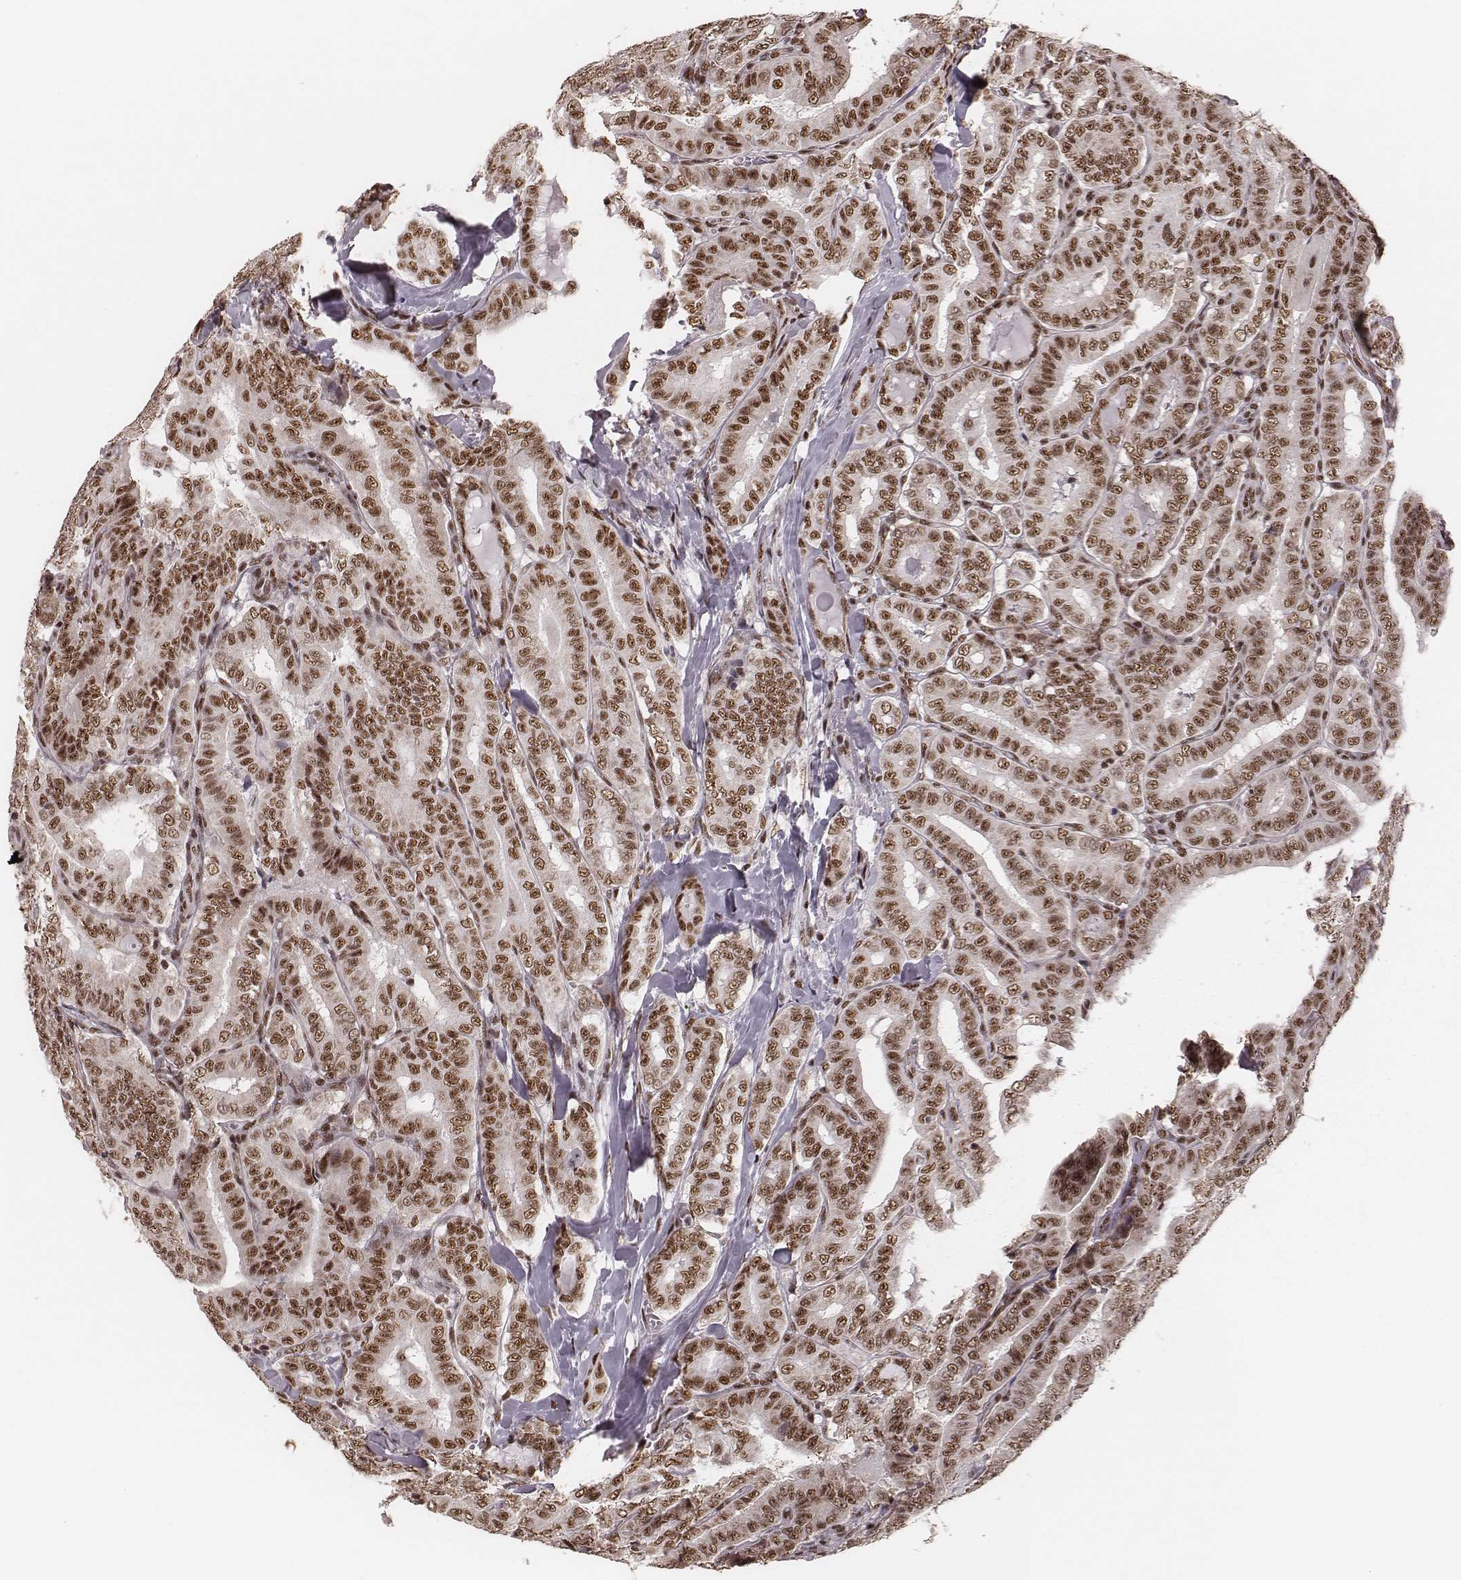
{"staining": {"intensity": "moderate", "quantity": ">75%", "location": "nuclear"}, "tissue": "thyroid cancer", "cell_type": "Tumor cells", "image_type": "cancer", "snomed": [{"axis": "morphology", "description": "Papillary adenocarcinoma, NOS"}, {"axis": "morphology", "description": "Papillary adenoma metastatic"}, {"axis": "topography", "description": "Thyroid gland"}], "caption": "Protein expression analysis of human thyroid cancer (papillary adenocarcinoma) reveals moderate nuclear positivity in approximately >75% of tumor cells.", "gene": "LUC7L", "patient": {"sex": "female", "age": 50}}